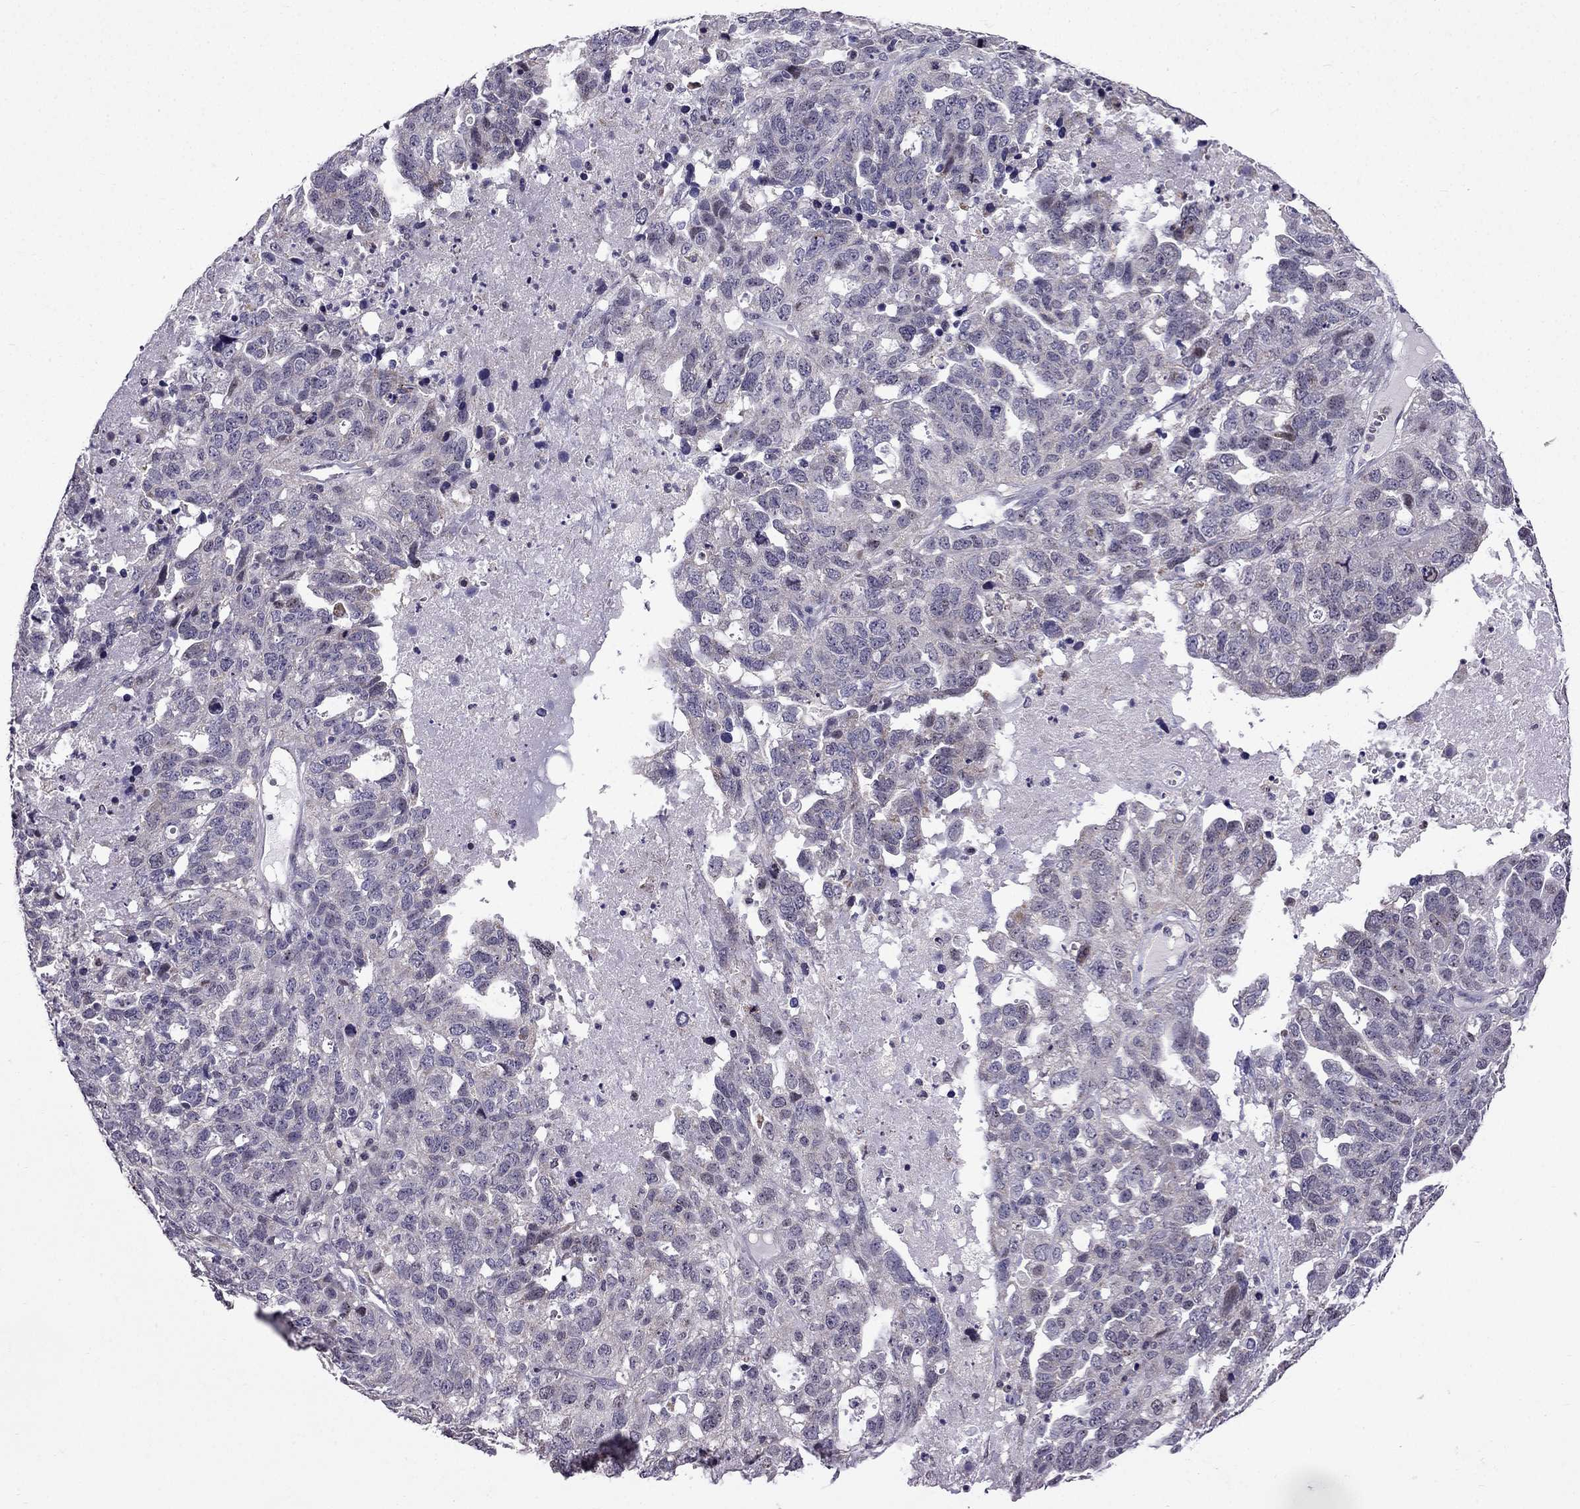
{"staining": {"intensity": "negative", "quantity": "none", "location": "none"}, "tissue": "ovarian cancer", "cell_type": "Tumor cells", "image_type": "cancer", "snomed": [{"axis": "morphology", "description": "Cystadenocarcinoma, serous, NOS"}, {"axis": "topography", "description": "Ovary"}], "caption": "An immunohistochemistry micrograph of serous cystadenocarcinoma (ovarian) is shown. There is no staining in tumor cells of serous cystadenocarcinoma (ovarian). (Brightfield microscopy of DAB immunohistochemistry at high magnification).", "gene": "SLC6A2", "patient": {"sex": "female", "age": 71}}